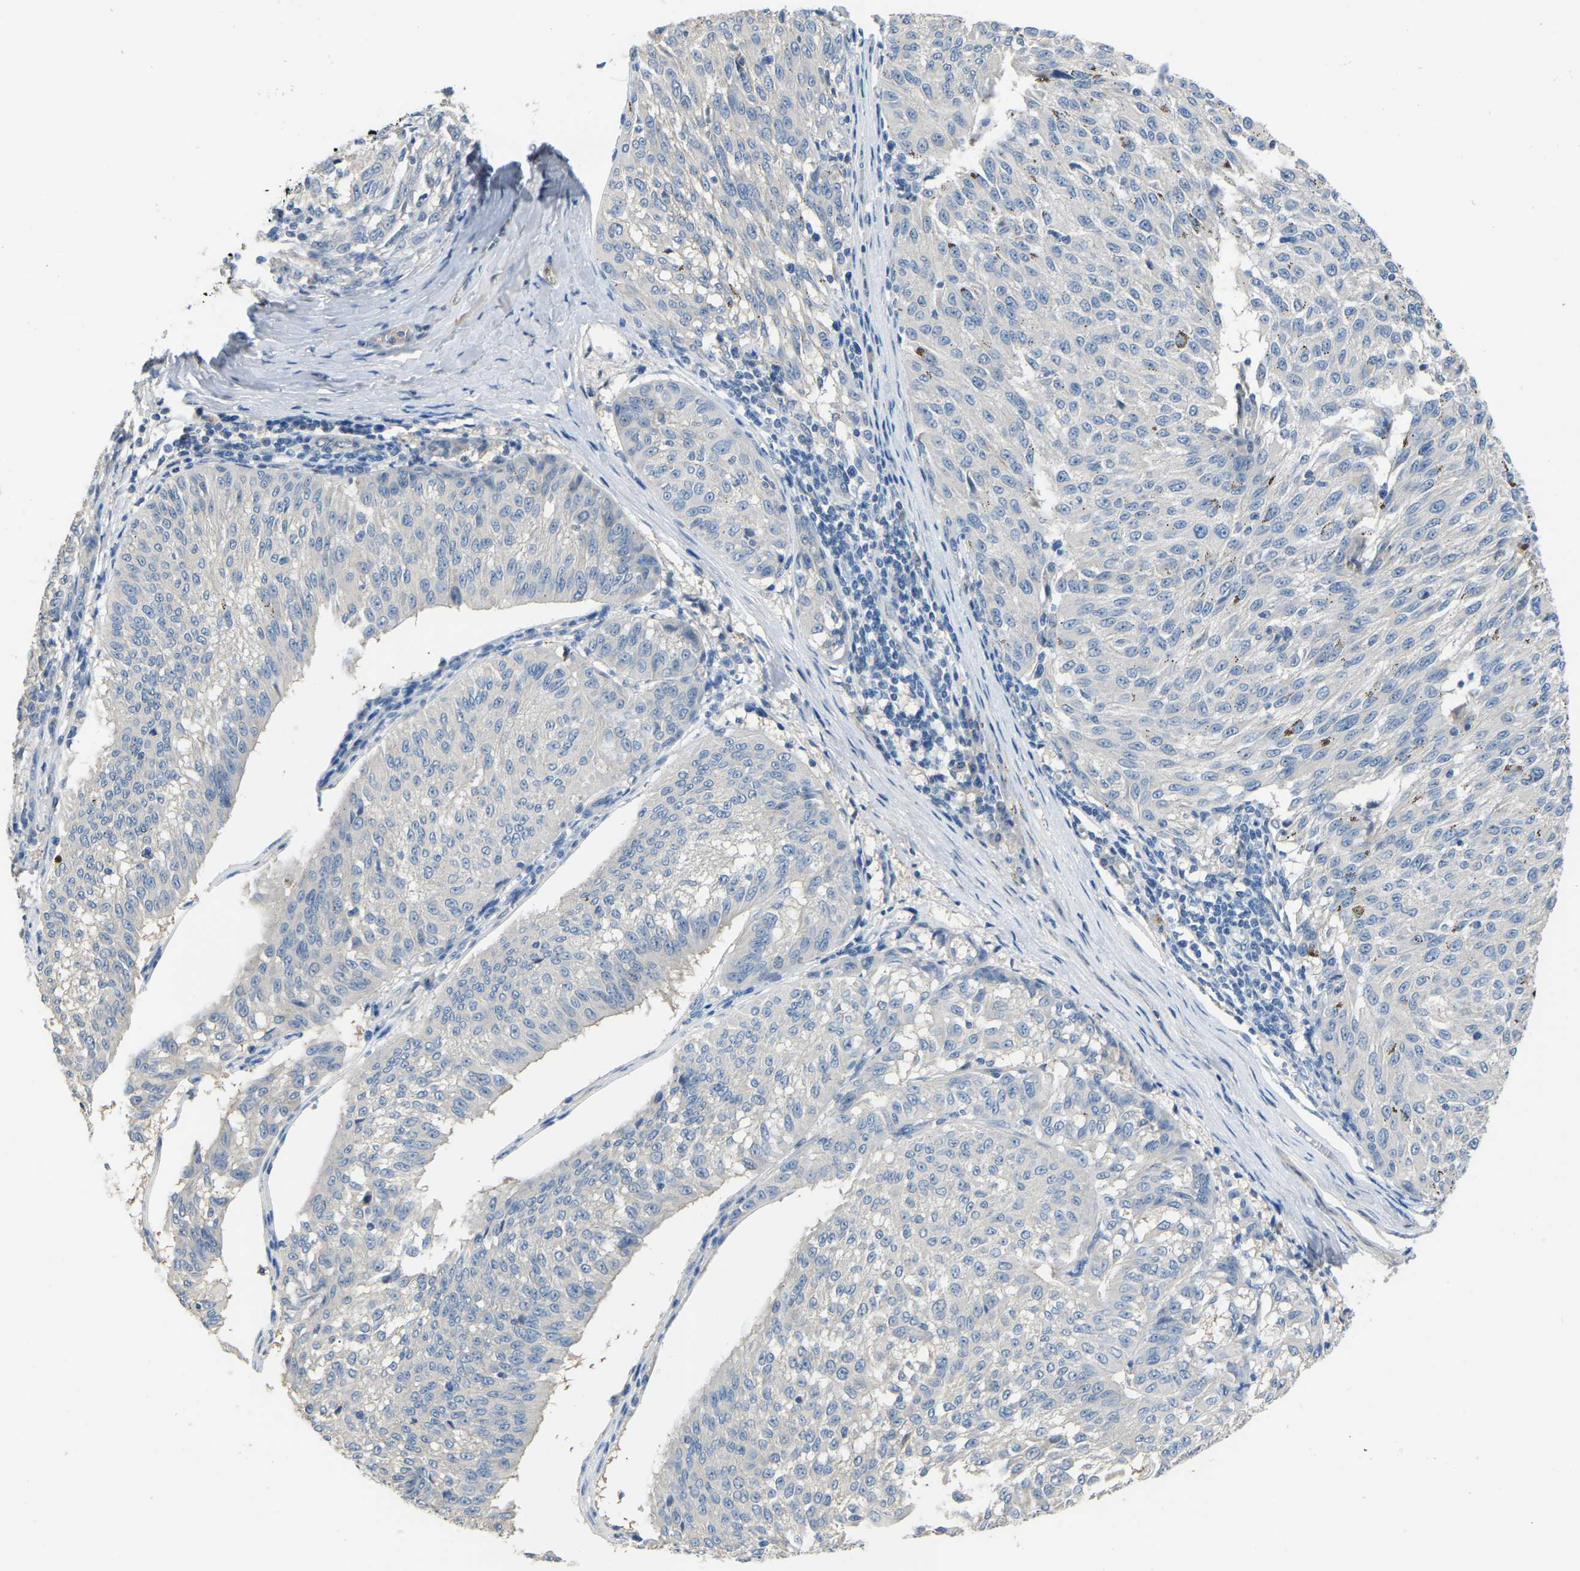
{"staining": {"intensity": "negative", "quantity": "none", "location": "none"}, "tissue": "melanoma", "cell_type": "Tumor cells", "image_type": "cancer", "snomed": [{"axis": "morphology", "description": "Malignant melanoma, NOS"}, {"axis": "topography", "description": "Skin"}], "caption": "Human melanoma stained for a protein using immunohistochemistry (IHC) displays no expression in tumor cells.", "gene": "HIGD2B", "patient": {"sex": "female", "age": 72}}